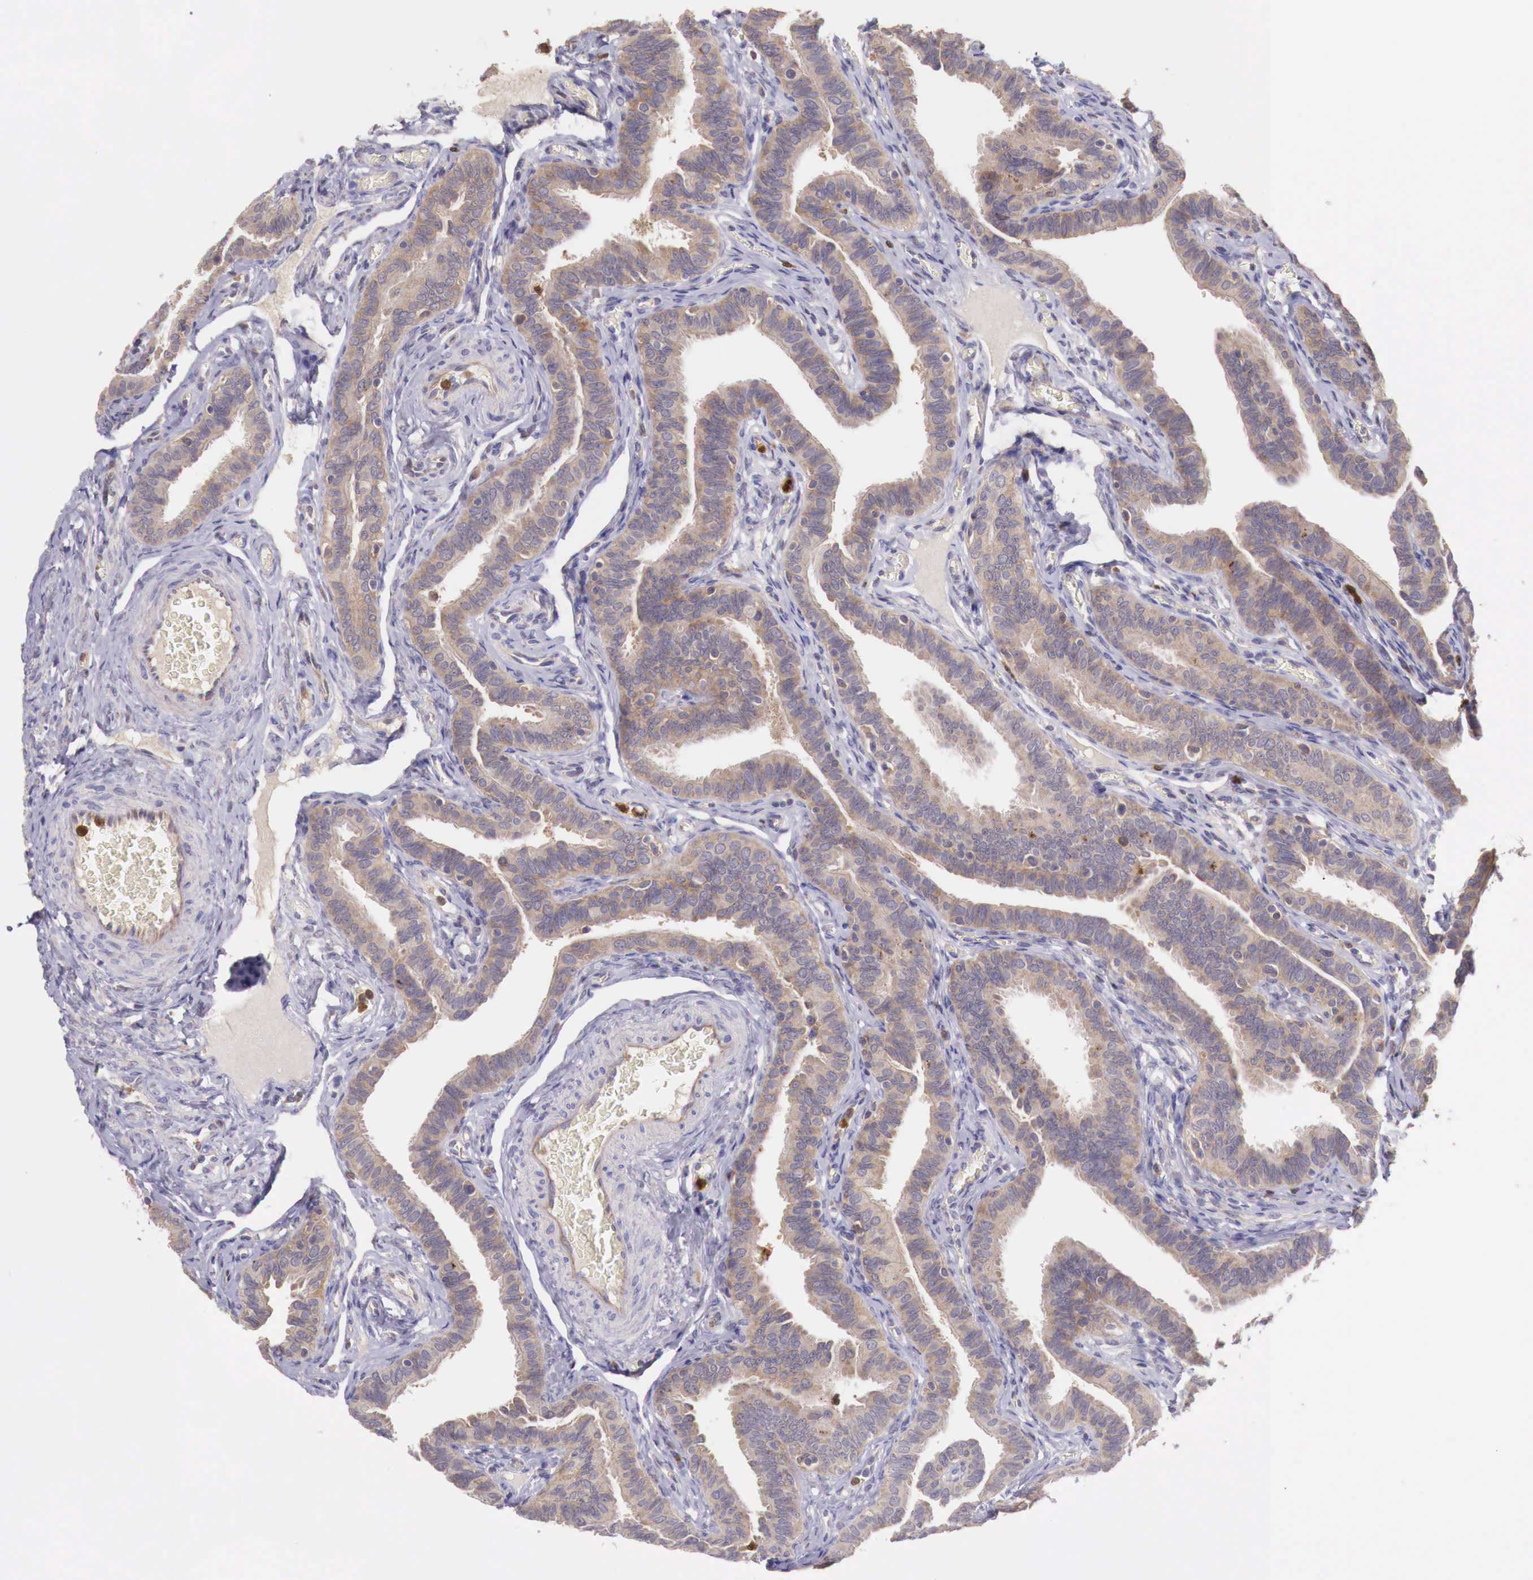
{"staining": {"intensity": "weak", "quantity": ">75%", "location": "cytoplasmic/membranous"}, "tissue": "fallopian tube", "cell_type": "Glandular cells", "image_type": "normal", "snomed": [{"axis": "morphology", "description": "Normal tissue, NOS"}, {"axis": "topography", "description": "Fallopian tube"}], "caption": "Immunohistochemistry (IHC) (DAB (3,3'-diaminobenzidine)) staining of normal fallopian tube demonstrates weak cytoplasmic/membranous protein expression in approximately >75% of glandular cells. (brown staining indicates protein expression, while blue staining denotes nuclei).", "gene": "GAB2", "patient": {"sex": "female", "age": 38}}